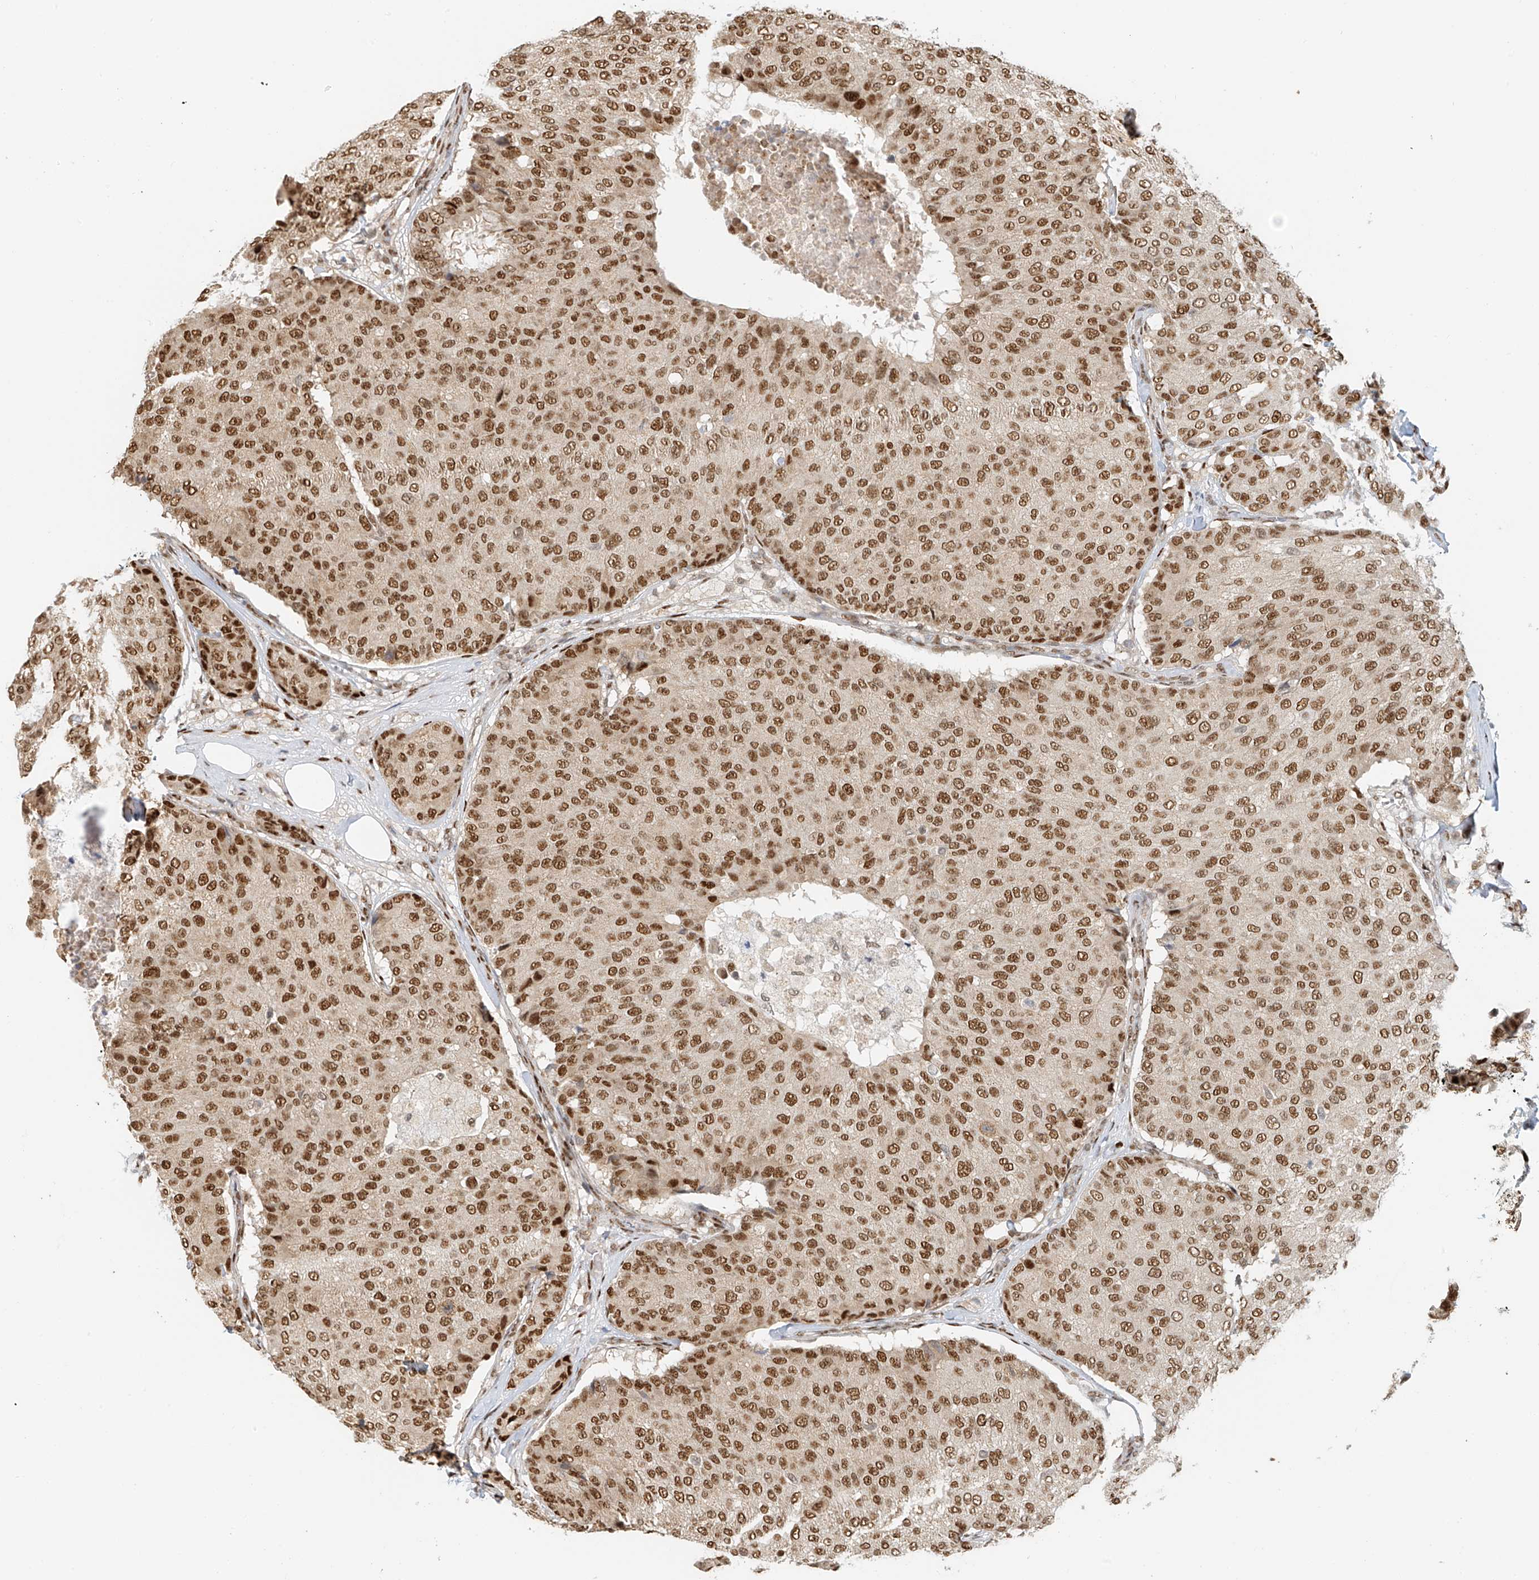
{"staining": {"intensity": "strong", "quantity": ">75%", "location": "nuclear"}, "tissue": "breast cancer", "cell_type": "Tumor cells", "image_type": "cancer", "snomed": [{"axis": "morphology", "description": "Duct carcinoma"}, {"axis": "topography", "description": "Breast"}], "caption": "DAB immunohistochemical staining of human breast invasive ductal carcinoma exhibits strong nuclear protein expression in approximately >75% of tumor cells.", "gene": "ZNF514", "patient": {"sex": "female", "age": 75}}